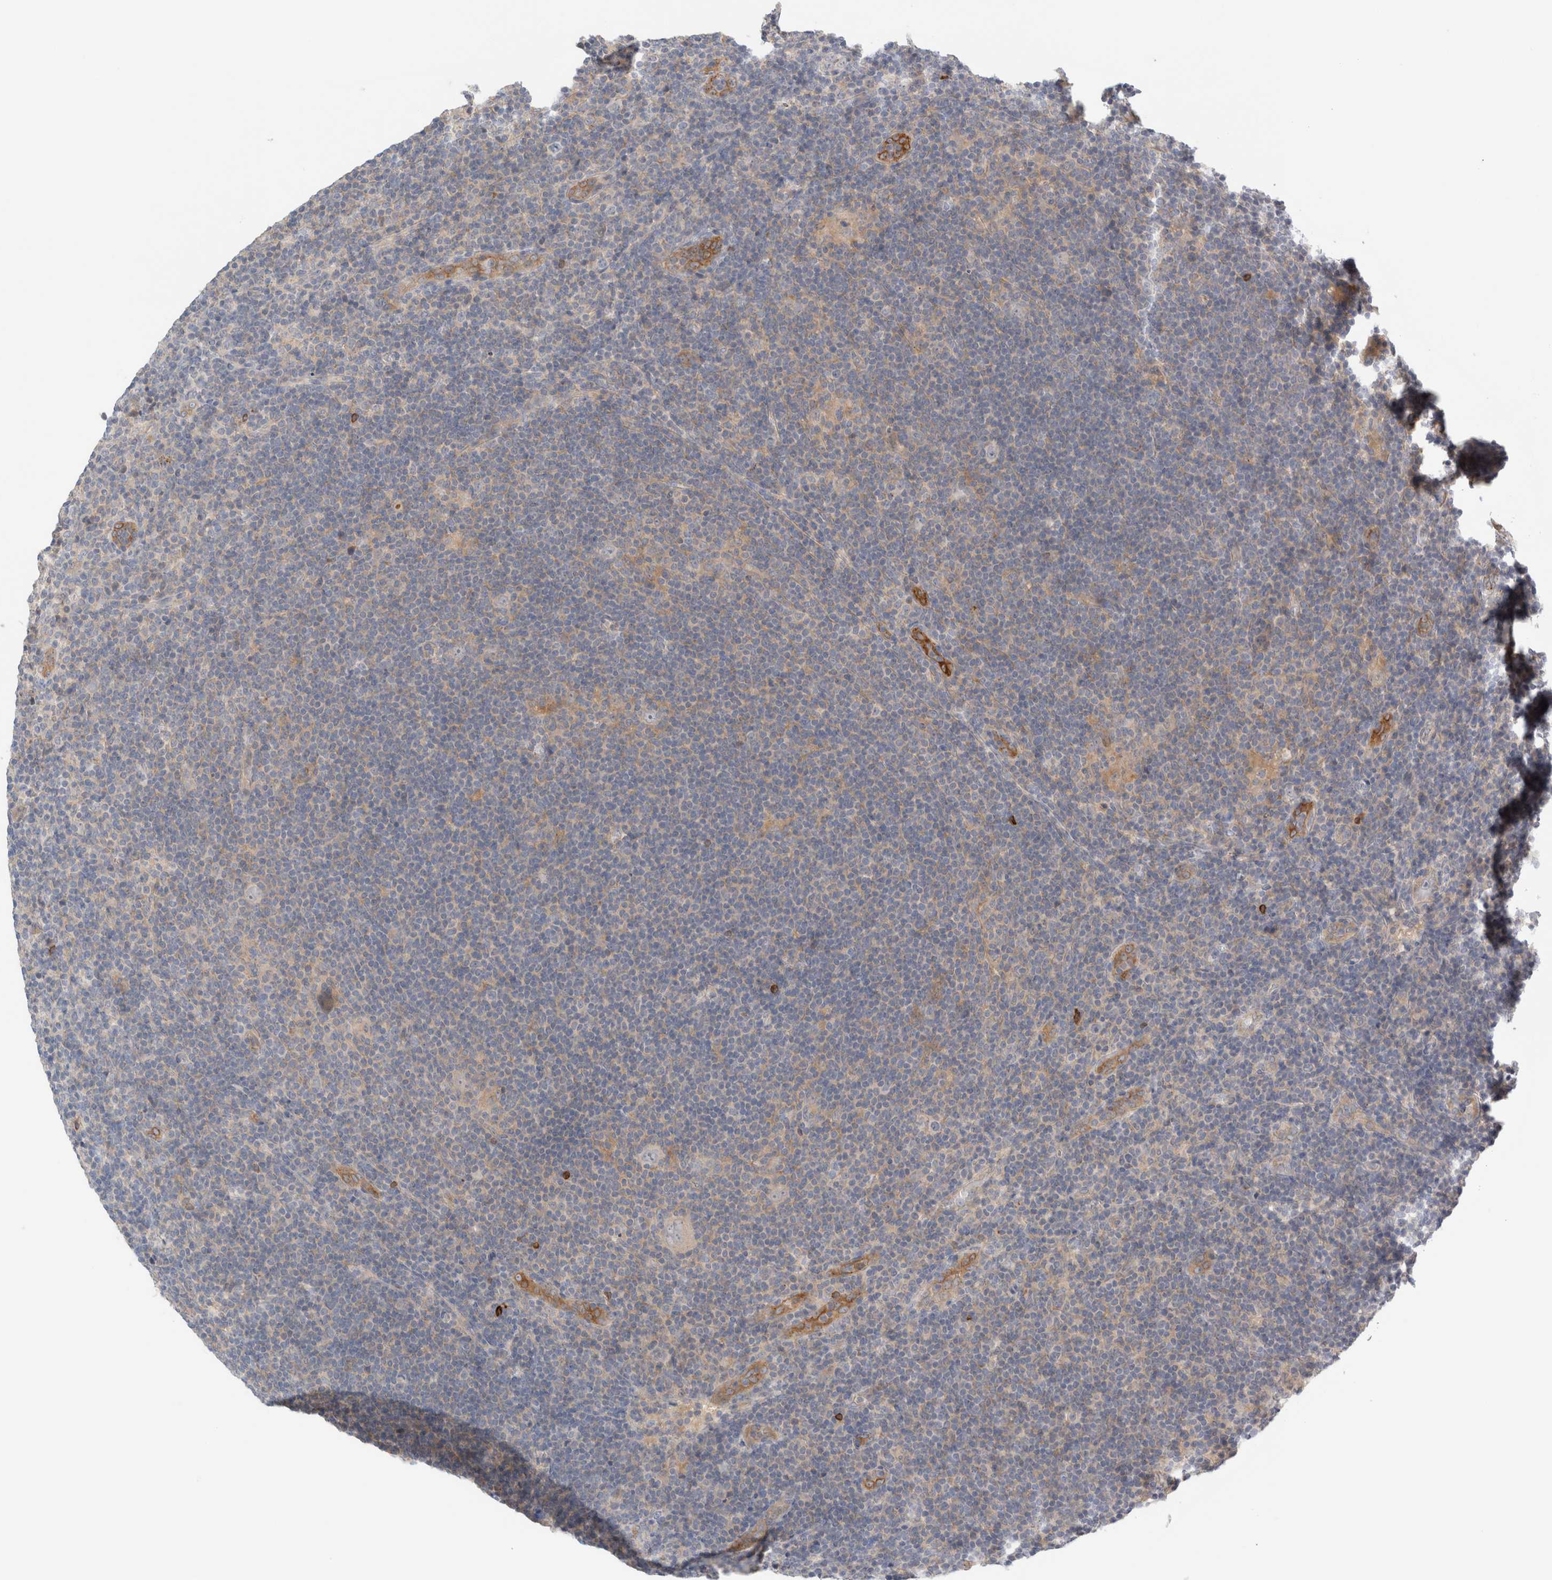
{"staining": {"intensity": "negative", "quantity": "none", "location": "none"}, "tissue": "lymphoma", "cell_type": "Tumor cells", "image_type": "cancer", "snomed": [{"axis": "morphology", "description": "Hodgkin's disease, NOS"}, {"axis": "topography", "description": "Lymph node"}], "caption": "This image is of lymphoma stained with immunohistochemistry (IHC) to label a protein in brown with the nuclei are counter-stained blue. There is no expression in tumor cells.", "gene": "SDR16C5", "patient": {"sex": "female", "age": 57}}